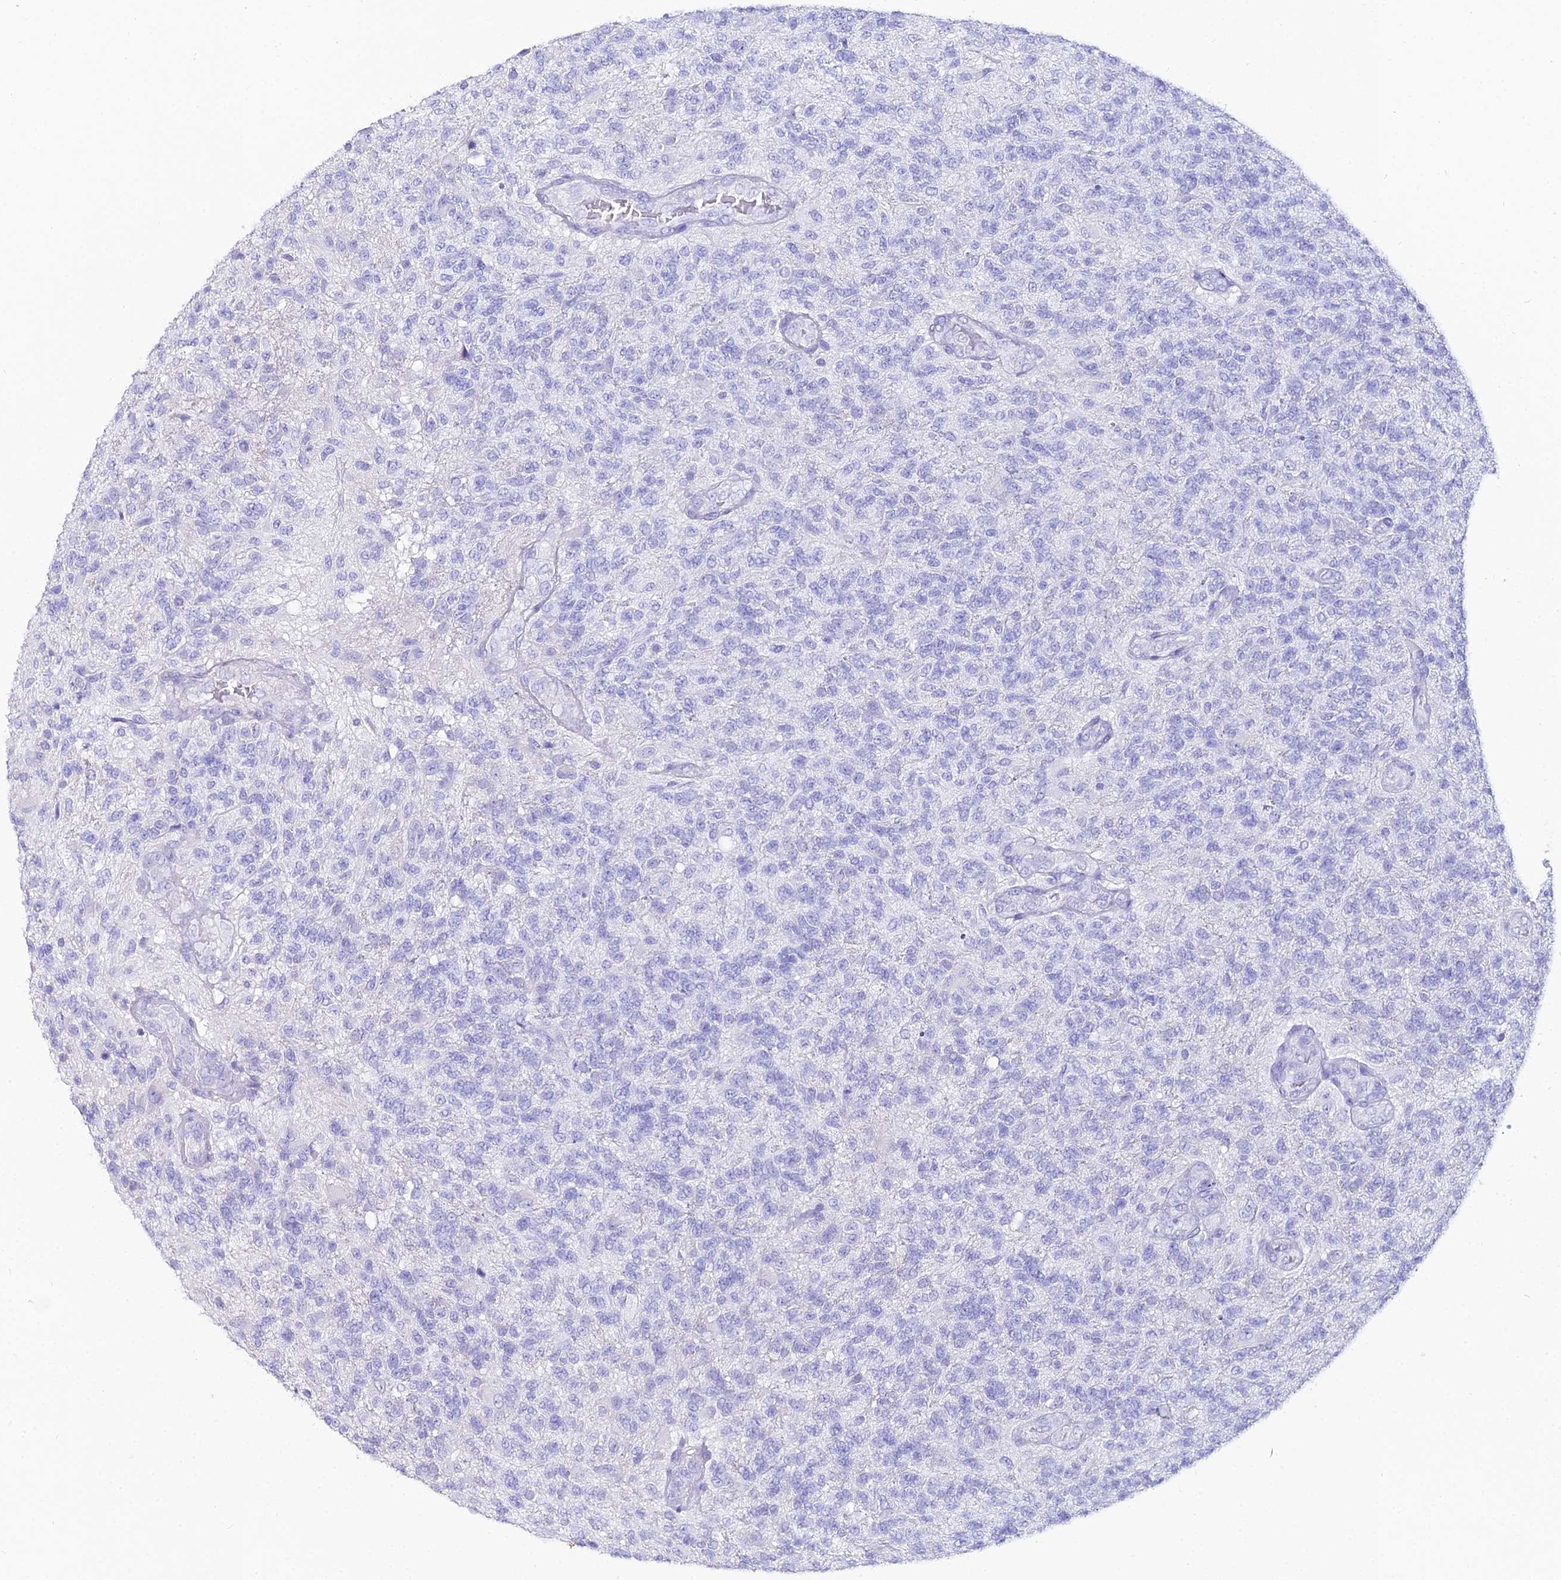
{"staining": {"intensity": "negative", "quantity": "none", "location": "none"}, "tissue": "glioma", "cell_type": "Tumor cells", "image_type": "cancer", "snomed": [{"axis": "morphology", "description": "Glioma, malignant, High grade"}, {"axis": "topography", "description": "Brain"}], "caption": "Tumor cells are negative for protein expression in human glioma.", "gene": "OR4D5", "patient": {"sex": "male", "age": 56}}